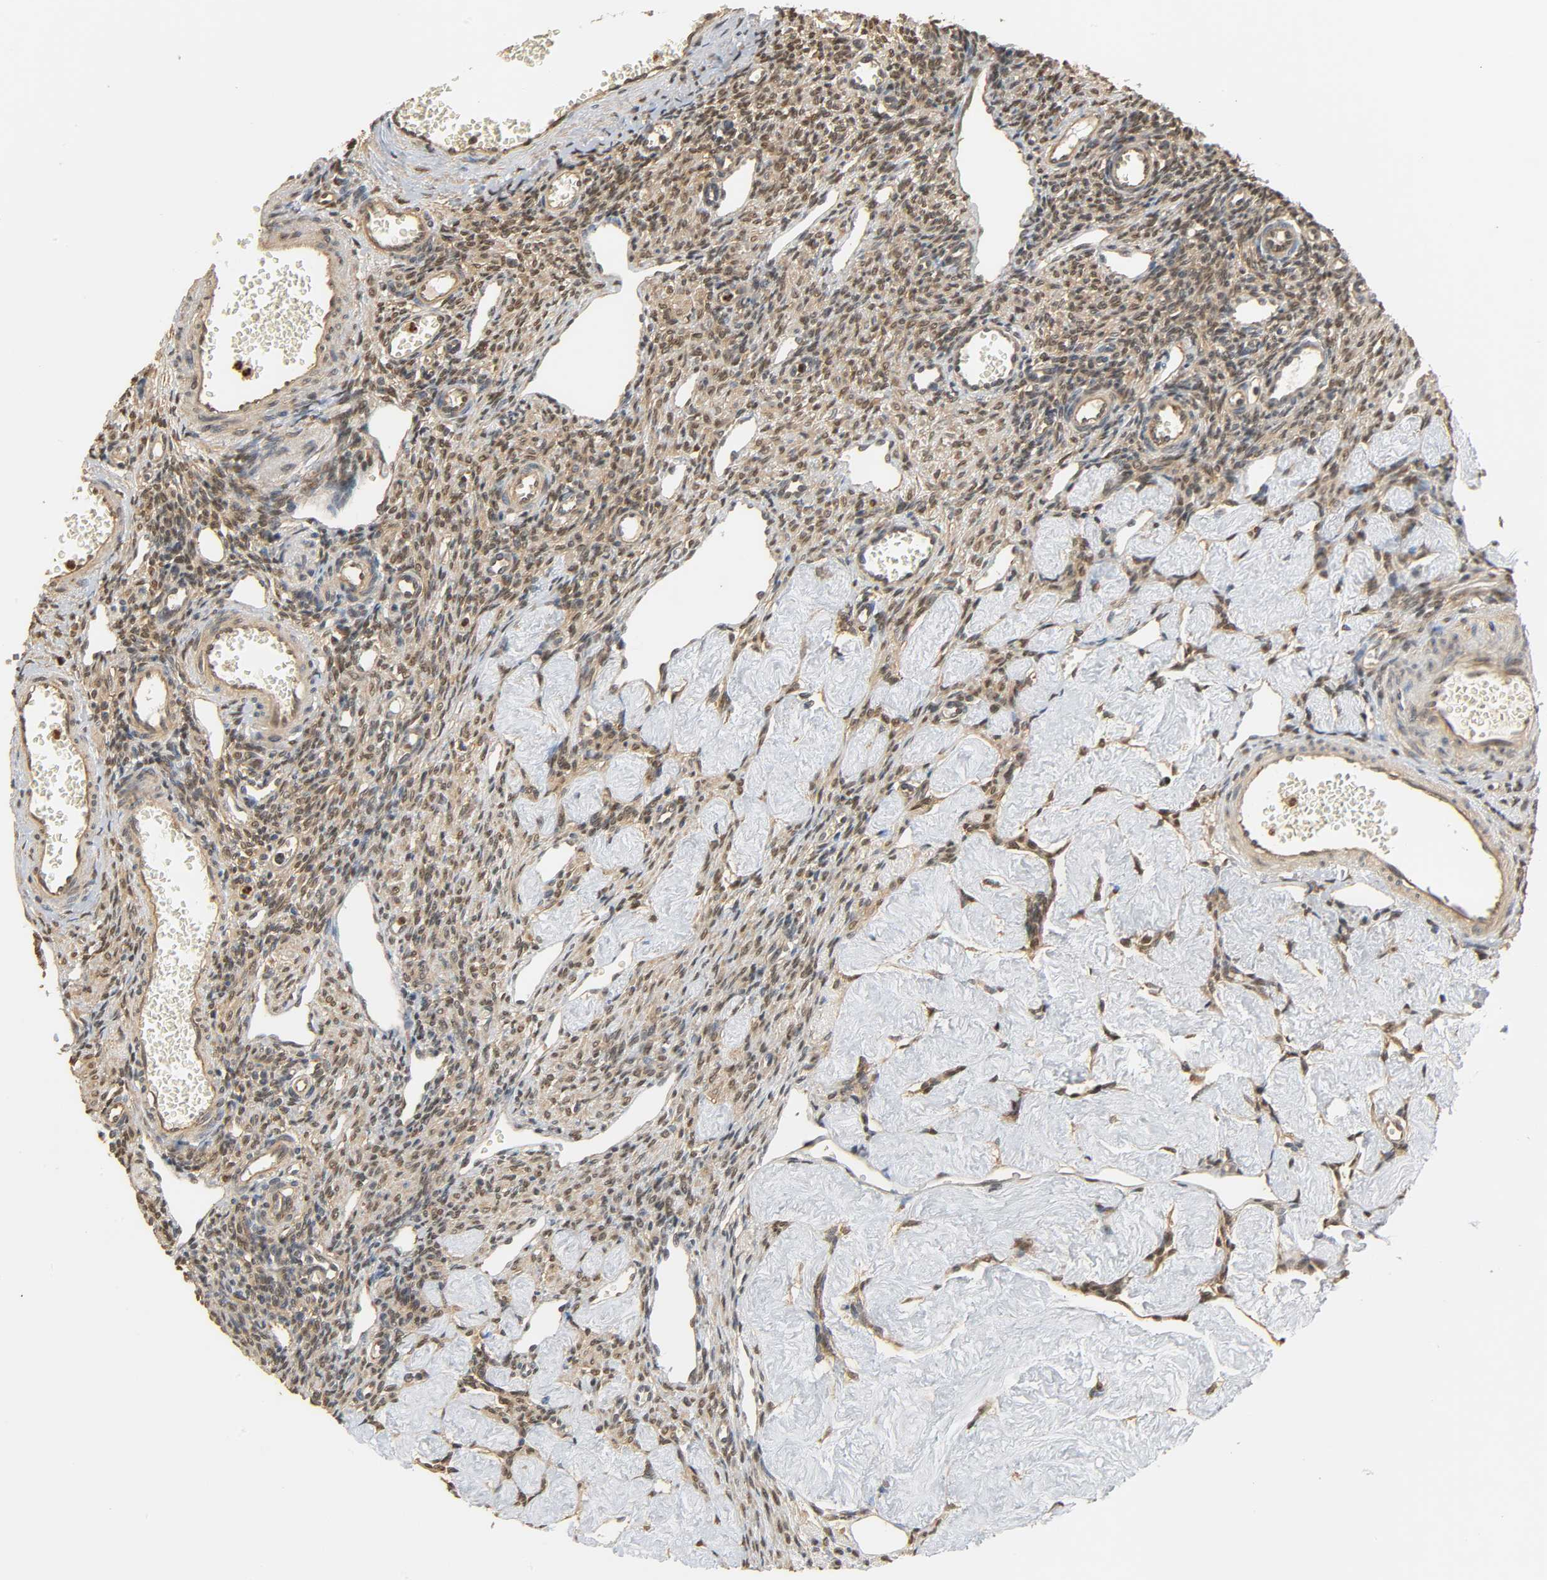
{"staining": {"intensity": "moderate", "quantity": ">75%", "location": "nuclear"}, "tissue": "ovary", "cell_type": "Ovarian stroma cells", "image_type": "normal", "snomed": [{"axis": "morphology", "description": "Normal tissue, NOS"}, {"axis": "topography", "description": "Ovary"}], "caption": "Immunohistochemical staining of normal ovary exhibits medium levels of moderate nuclear positivity in about >75% of ovarian stroma cells. Using DAB (brown) and hematoxylin (blue) stains, captured at high magnification using brightfield microscopy.", "gene": "ZFPM2", "patient": {"sex": "female", "age": 33}}